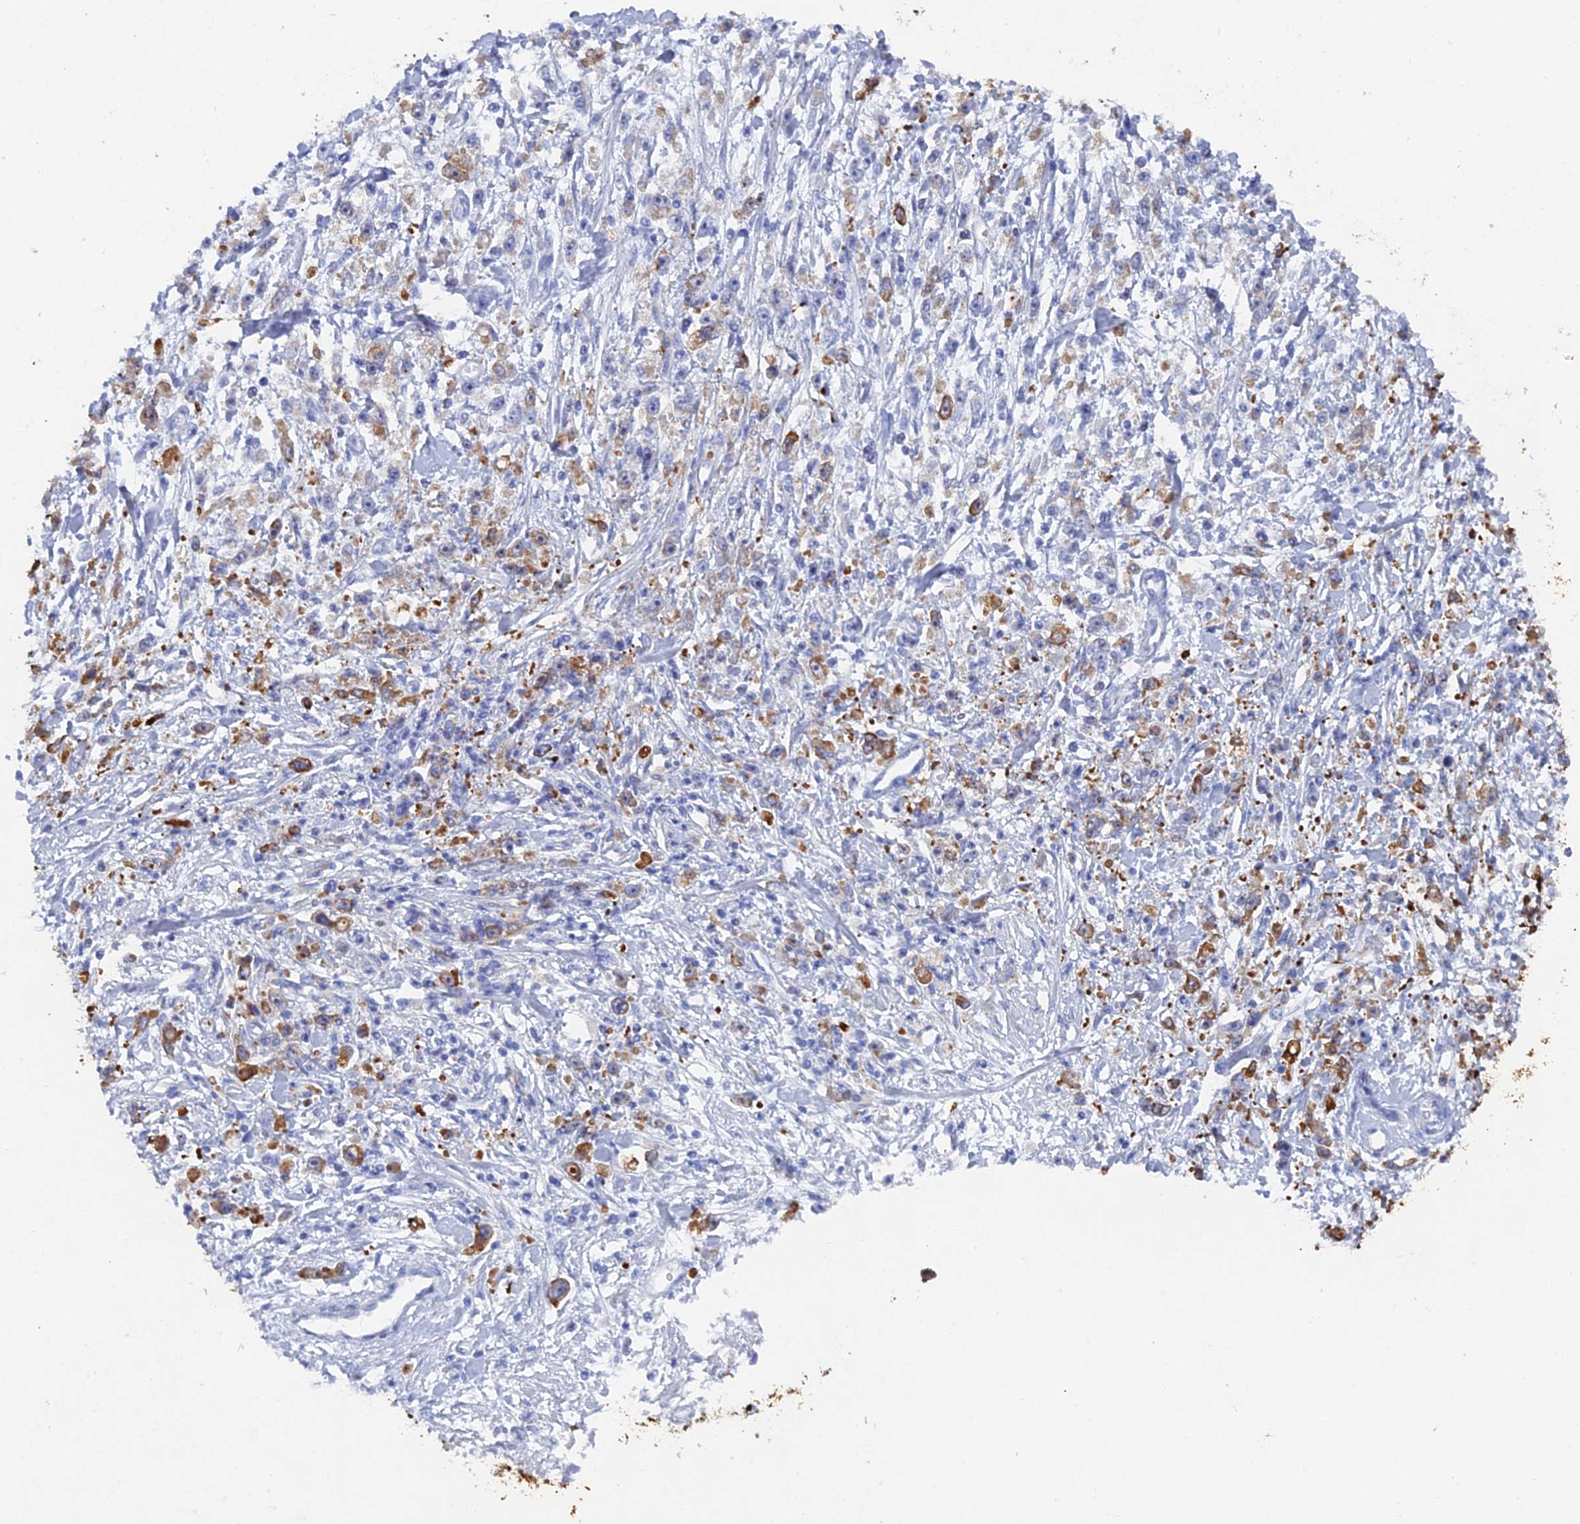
{"staining": {"intensity": "moderate", "quantity": ">75%", "location": "cytoplasmic/membranous"}, "tissue": "stomach cancer", "cell_type": "Tumor cells", "image_type": "cancer", "snomed": [{"axis": "morphology", "description": "Adenocarcinoma, NOS"}, {"axis": "topography", "description": "Stomach"}], "caption": "Stomach cancer (adenocarcinoma) stained for a protein (brown) shows moderate cytoplasmic/membranous positive expression in approximately >75% of tumor cells.", "gene": "SRFBP1", "patient": {"sex": "female", "age": 59}}